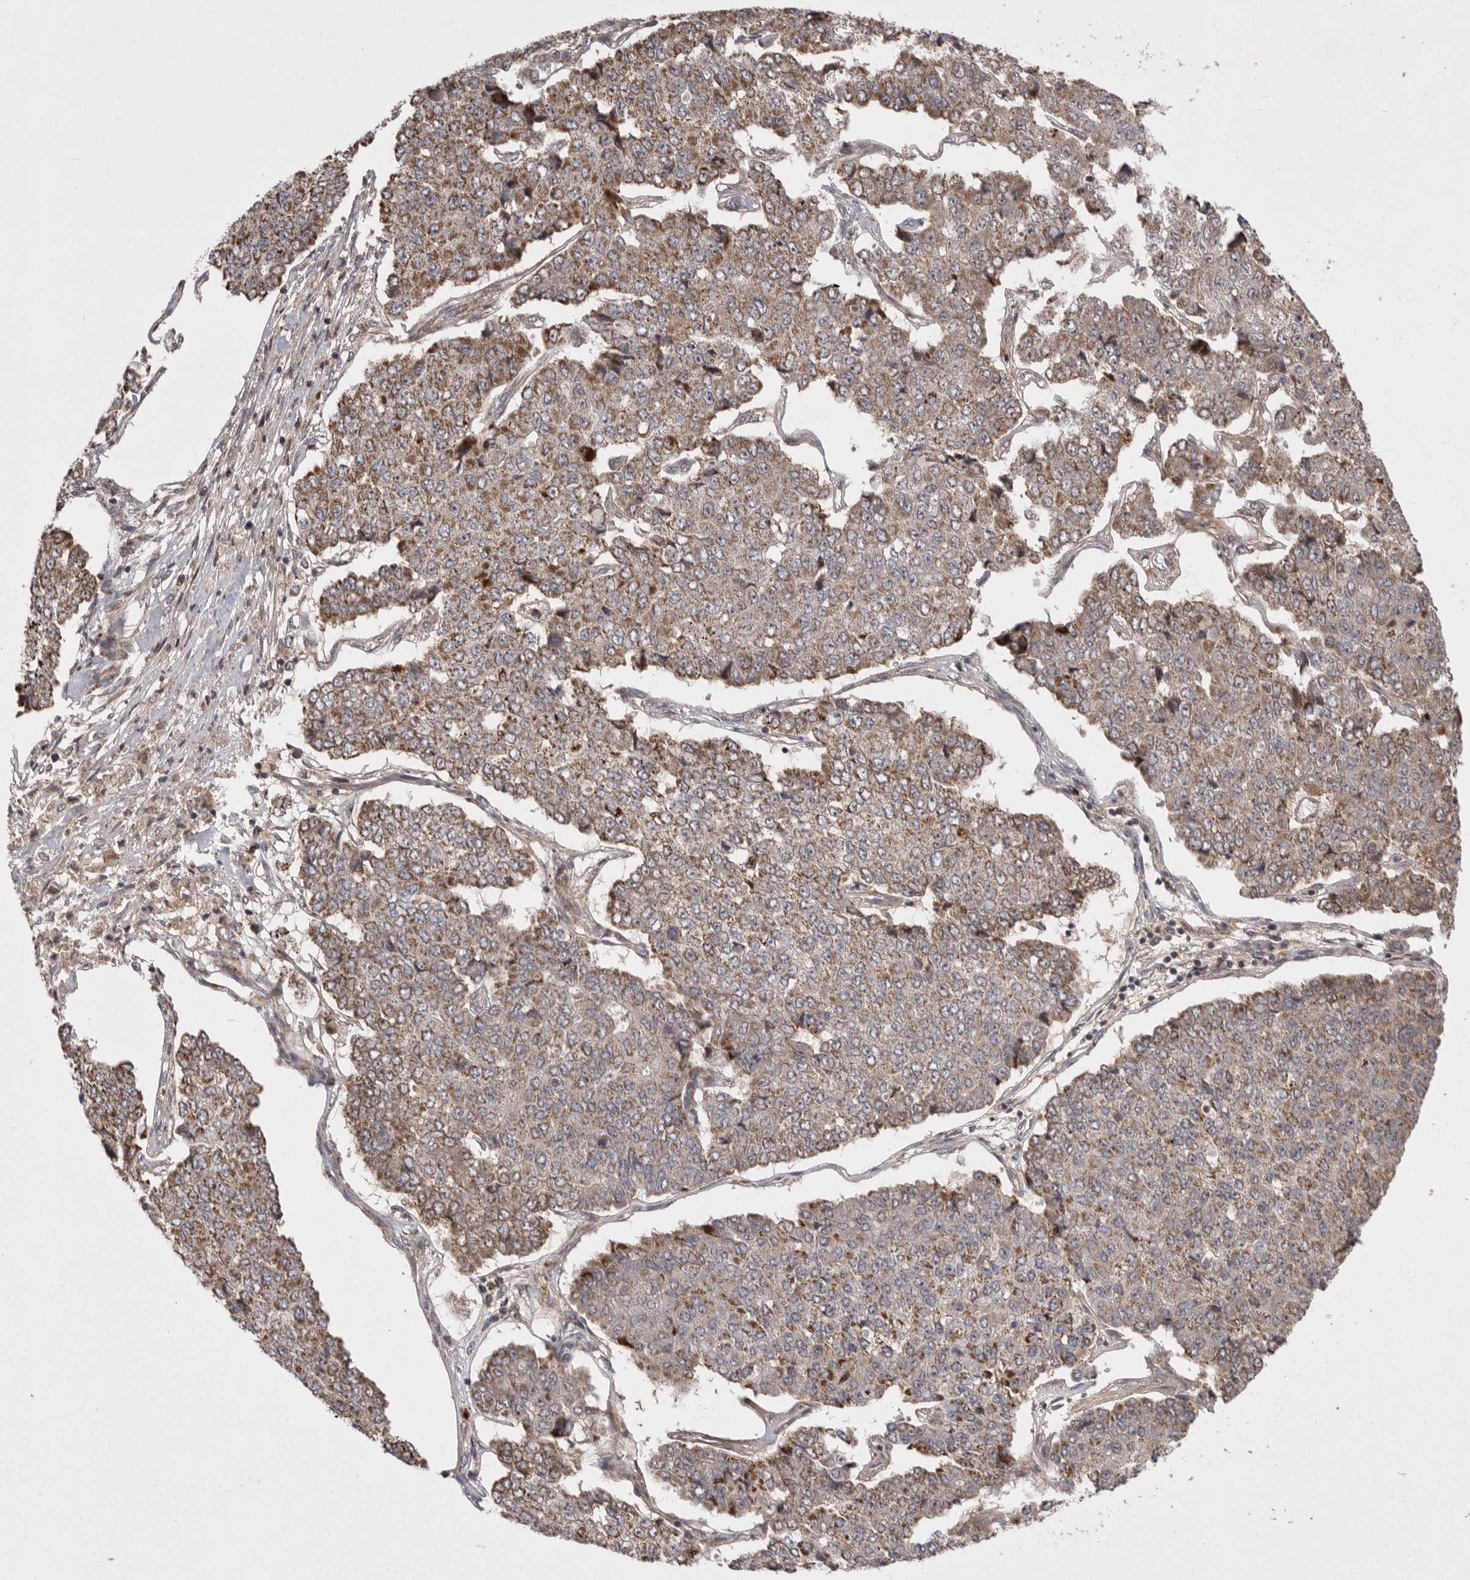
{"staining": {"intensity": "moderate", "quantity": ">75%", "location": "cytoplasmic/membranous"}, "tissue": "pancreatic cancer", "cell_type": "Tumor cells", "image_type": "cancer", "snomed": [{"axis": "morphology", "description": "Adenocarcinoma, NOS"}, {"axis": "topography", "description": "Pancreas"}], "caption": "This is a micrograph of IHC staining of pancreatic cancer, which shows moderate expression in the cytoplasmic/membranous of tumor cells.", "gene": "KYAT3", "patient": {"sex": "male", "age": 50}}